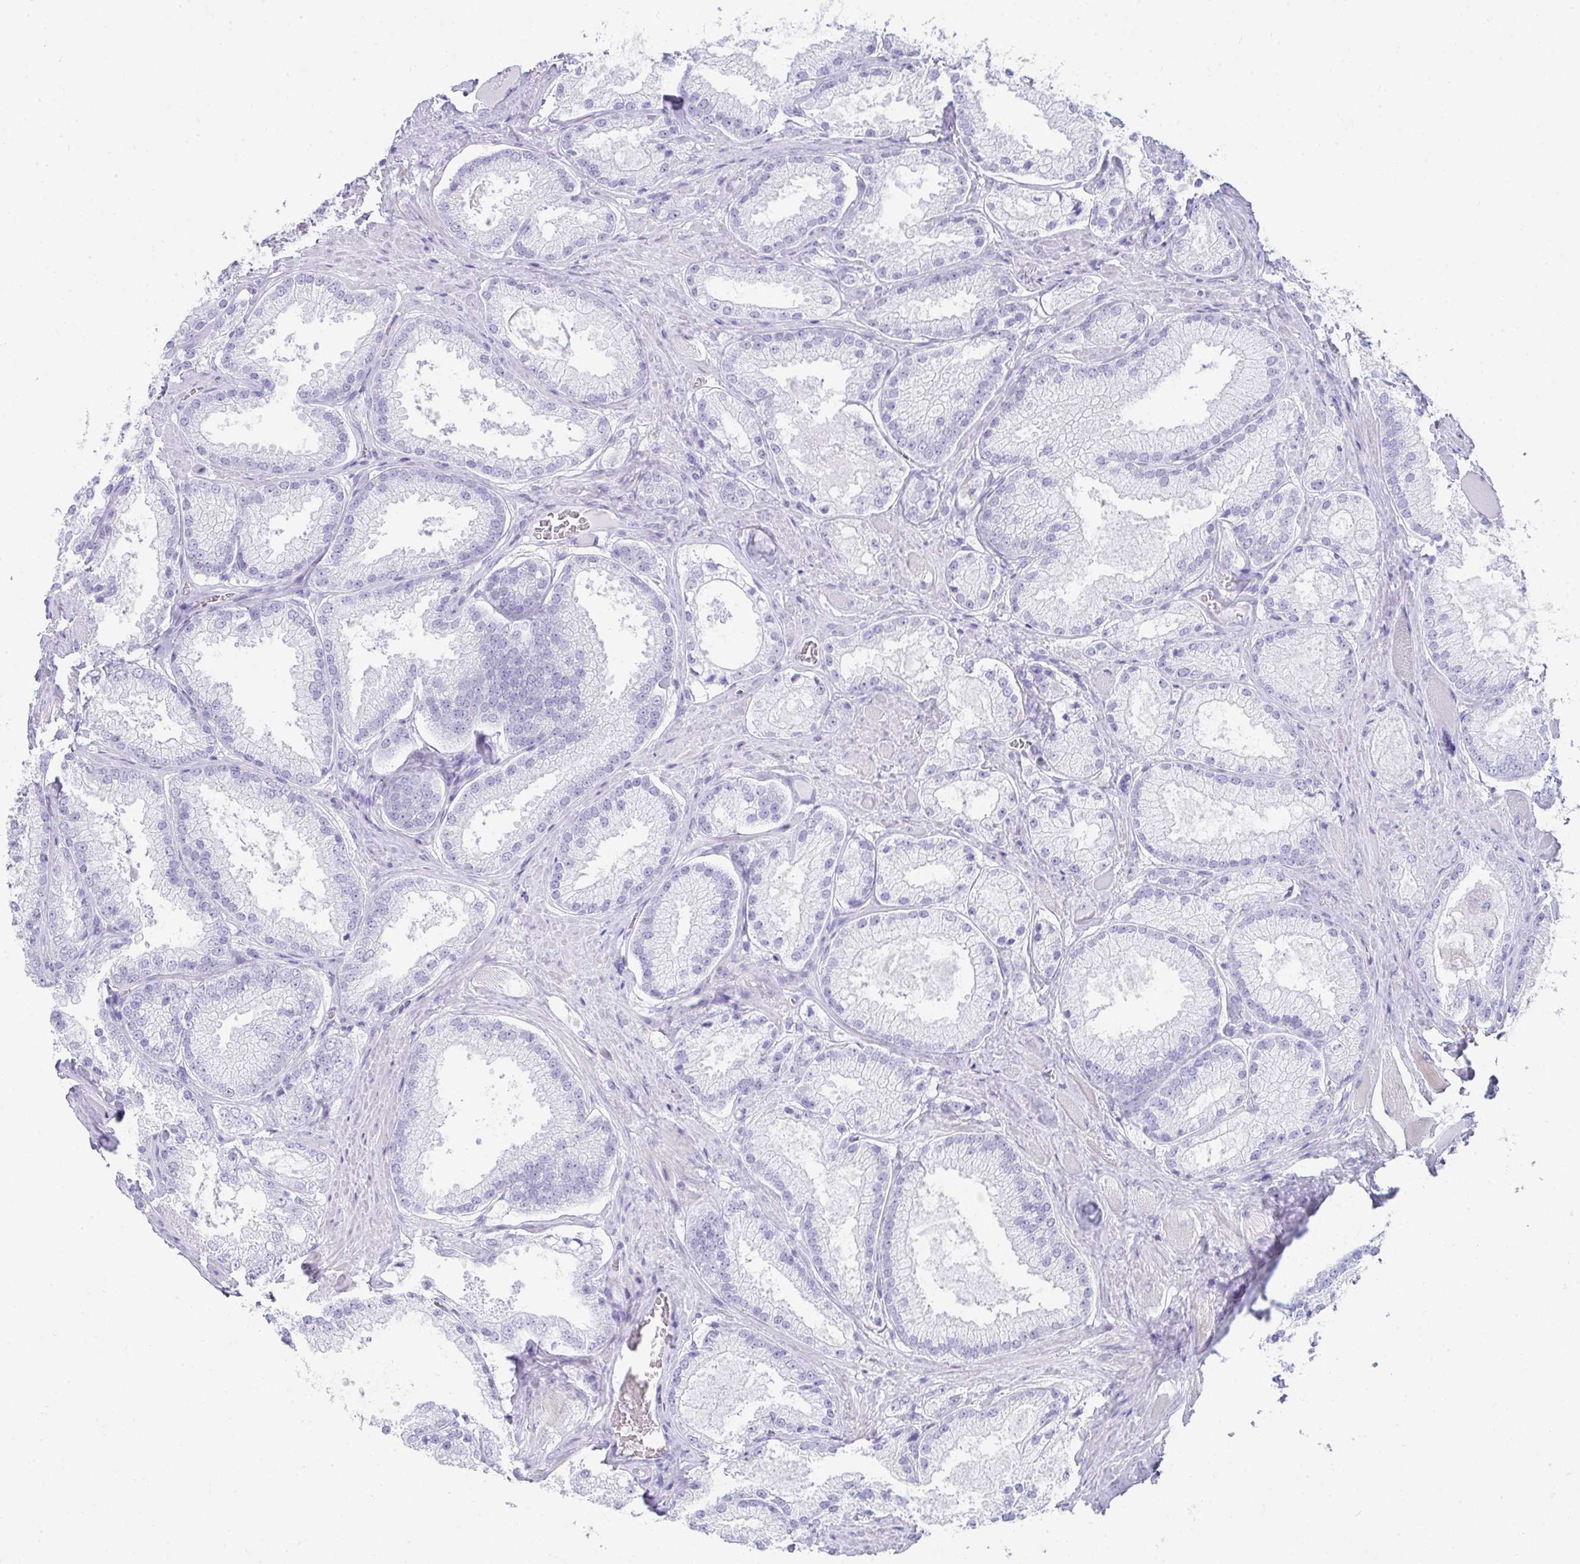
{"staining": {"intensity": "negative", "quantity": "none", "location": "none"}, "tissue": "prostate cancer", "cell_type": "Tumor cells", "image_type": "cancer", "snomed": [{"axis": "morphology", "description": "Adenocarcinoma, High grade"}, {"axis": "topography", "description": "Prostate"}], "caption": "Immunohistochemistry (IHC) micrograph of prostate cancer stained for a protein (brown), which shows no positivity in tumor cells.", "gene": "RLF", "patient": {"sex": "male", "age": 68}}